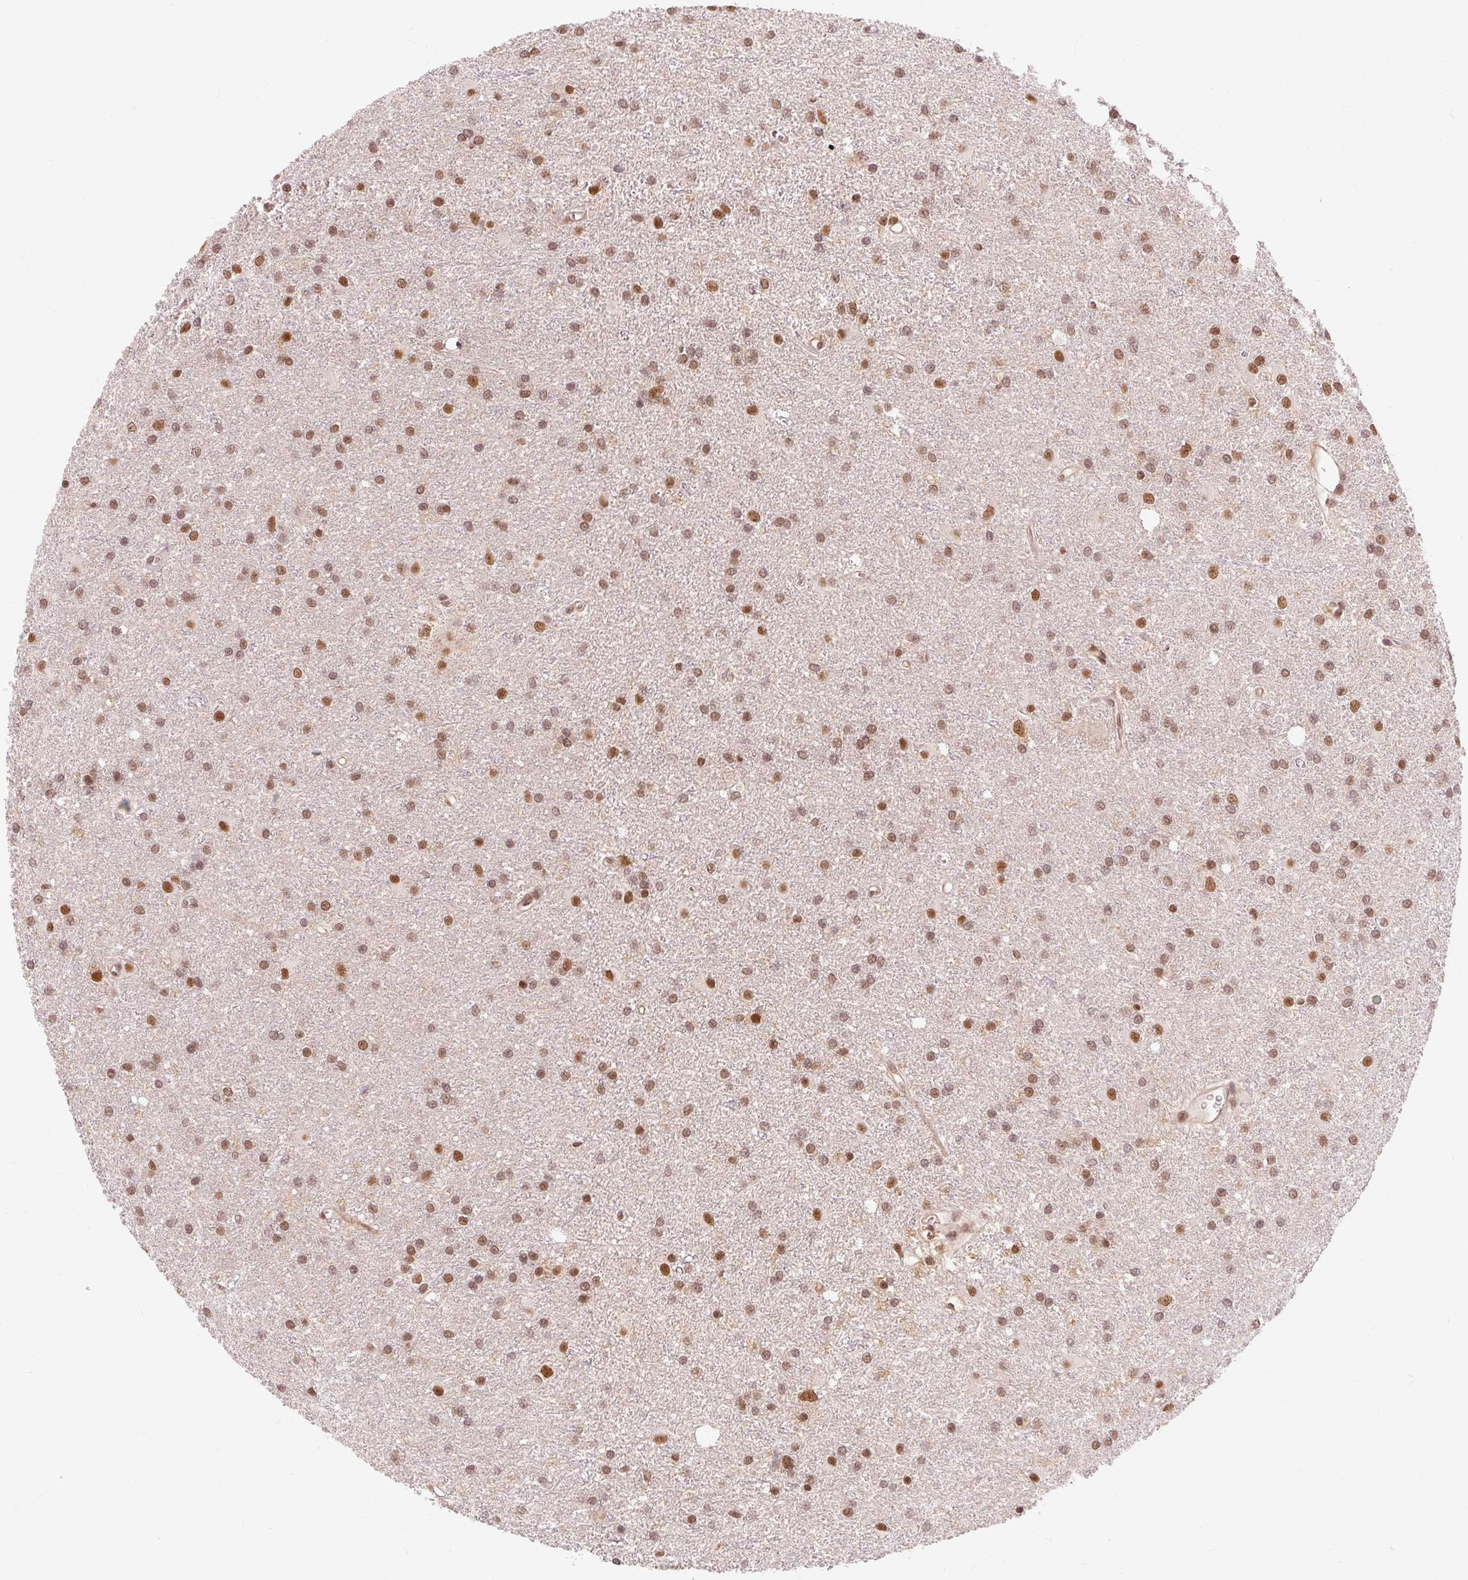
{"staining": {"intensity": "moderate", "quantity": ">75%", "location": "nuclear"}, "tissue": "glioma", "cell_type": "Tumor cells", "image_type": "cancer", "snomed": [{"axis": "morphology", "description": "Glioma, malignant, High grade"}, {"axis": "topography", "description": "Brain"}], "caption": "Immunohistochemical staining of human high-grade glioma (malignant) displays medium levels of moderate nuclear positivity in about >75% of tumor cells.", "gene": "CSTF1", "patient": {"sex": "female", "age": 50}}